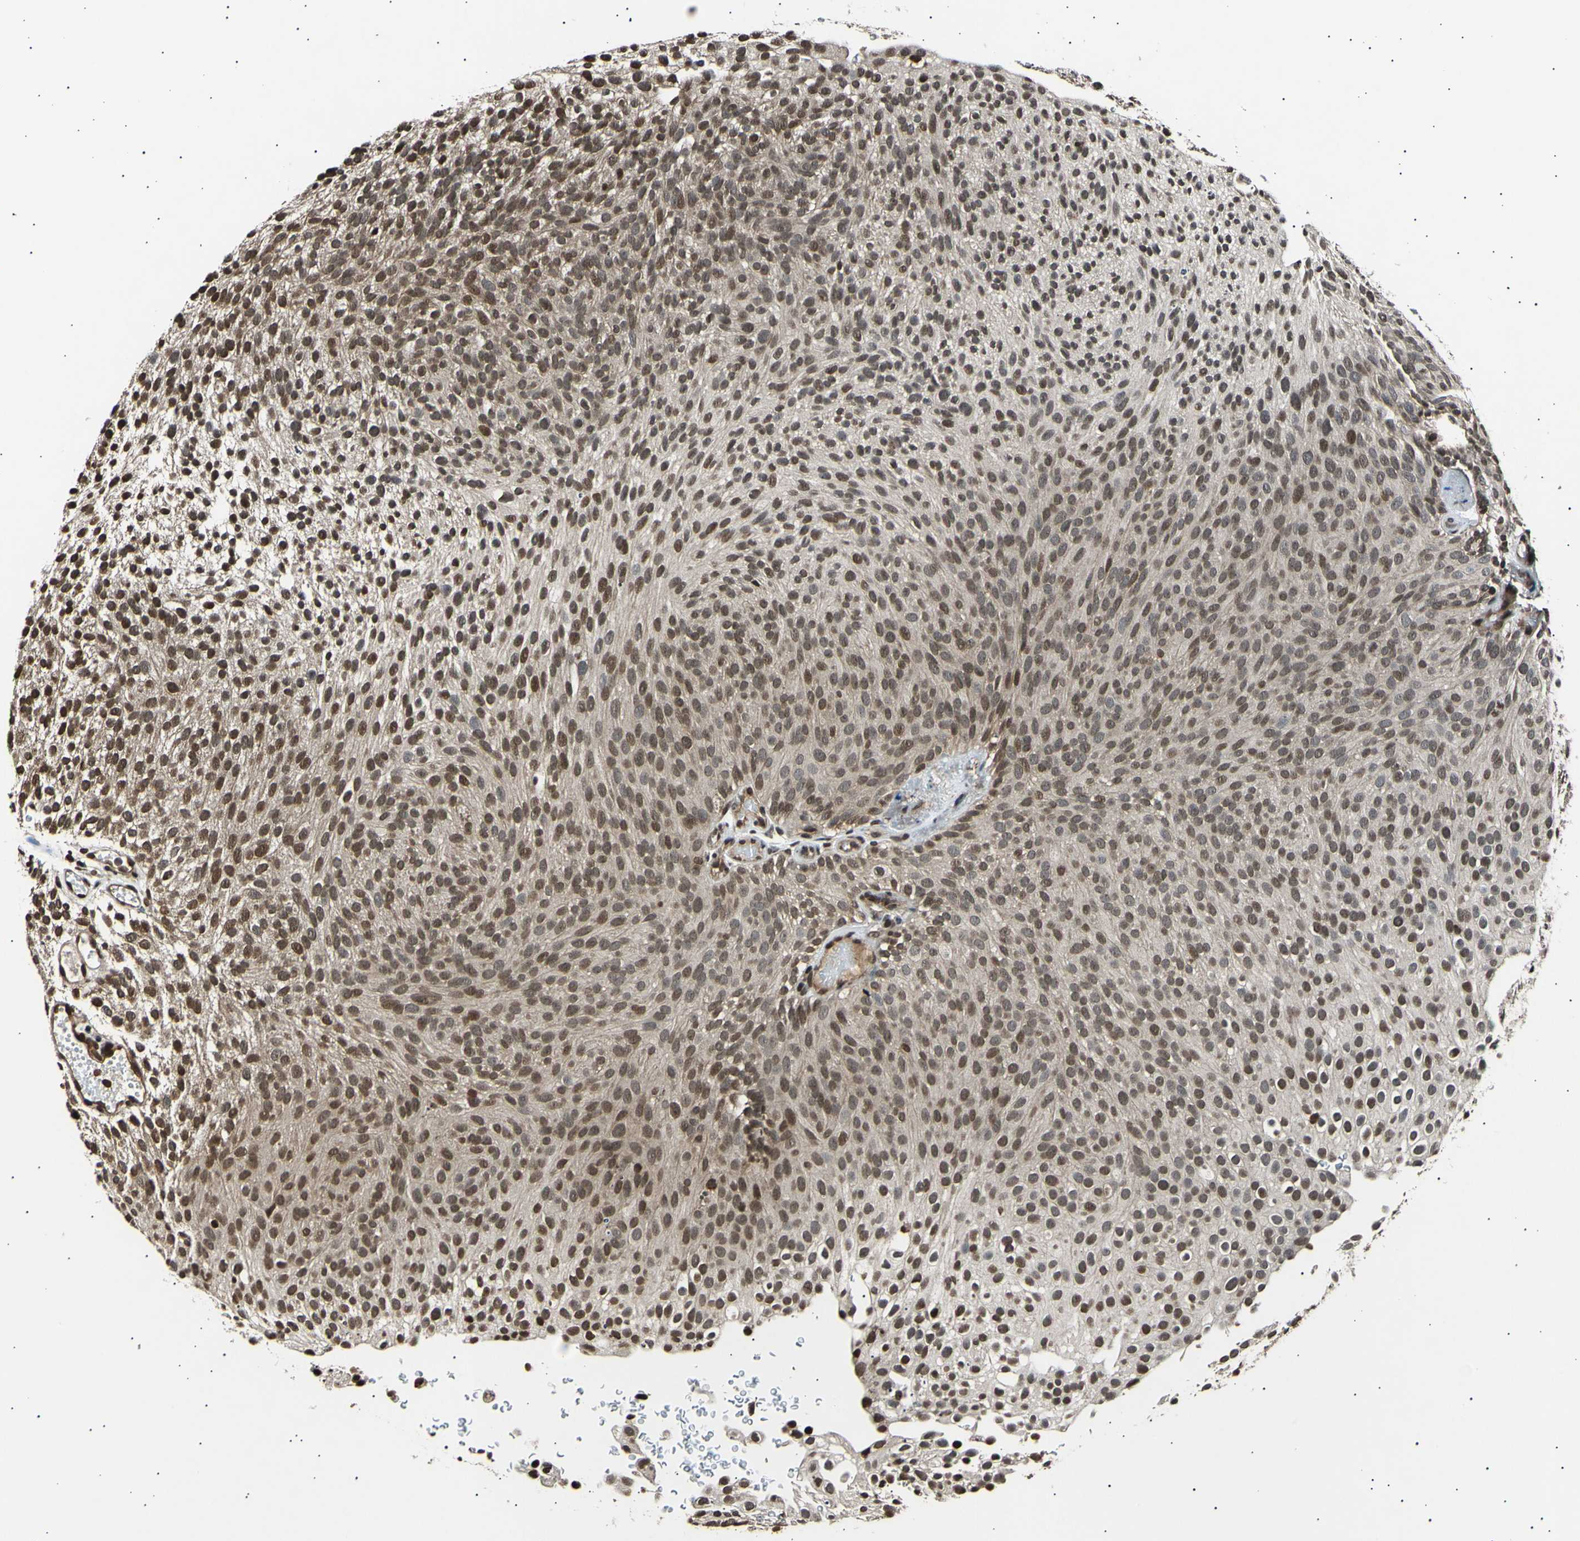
{"staining": {"intensity": "moderate", "quantity": ">75%", "location": "cytoplasmic/membranous,nuclear"}, "tissue": "urothelial cancer", "cell_type": "Tumor cells", "image_type": "cancer", "snomed": [{"axis": "morphology", "description": "Urothelial carcinoma, Low grade"}, {"axis": "topography", "description": "Urinary bladder"}], "caption": "A brown stain labels moderate cytoplasmic/membranous and nuclear positivity of a protein in urothelial carcinoma (low-grade) tumor cells. The staining is performed using DAB brown chromogen to label protein expression. The nuclei are counter-stained blue using hematoxylin.", "gene": "ANAPC7", "patient": {"sex": "male", "age": 78}}